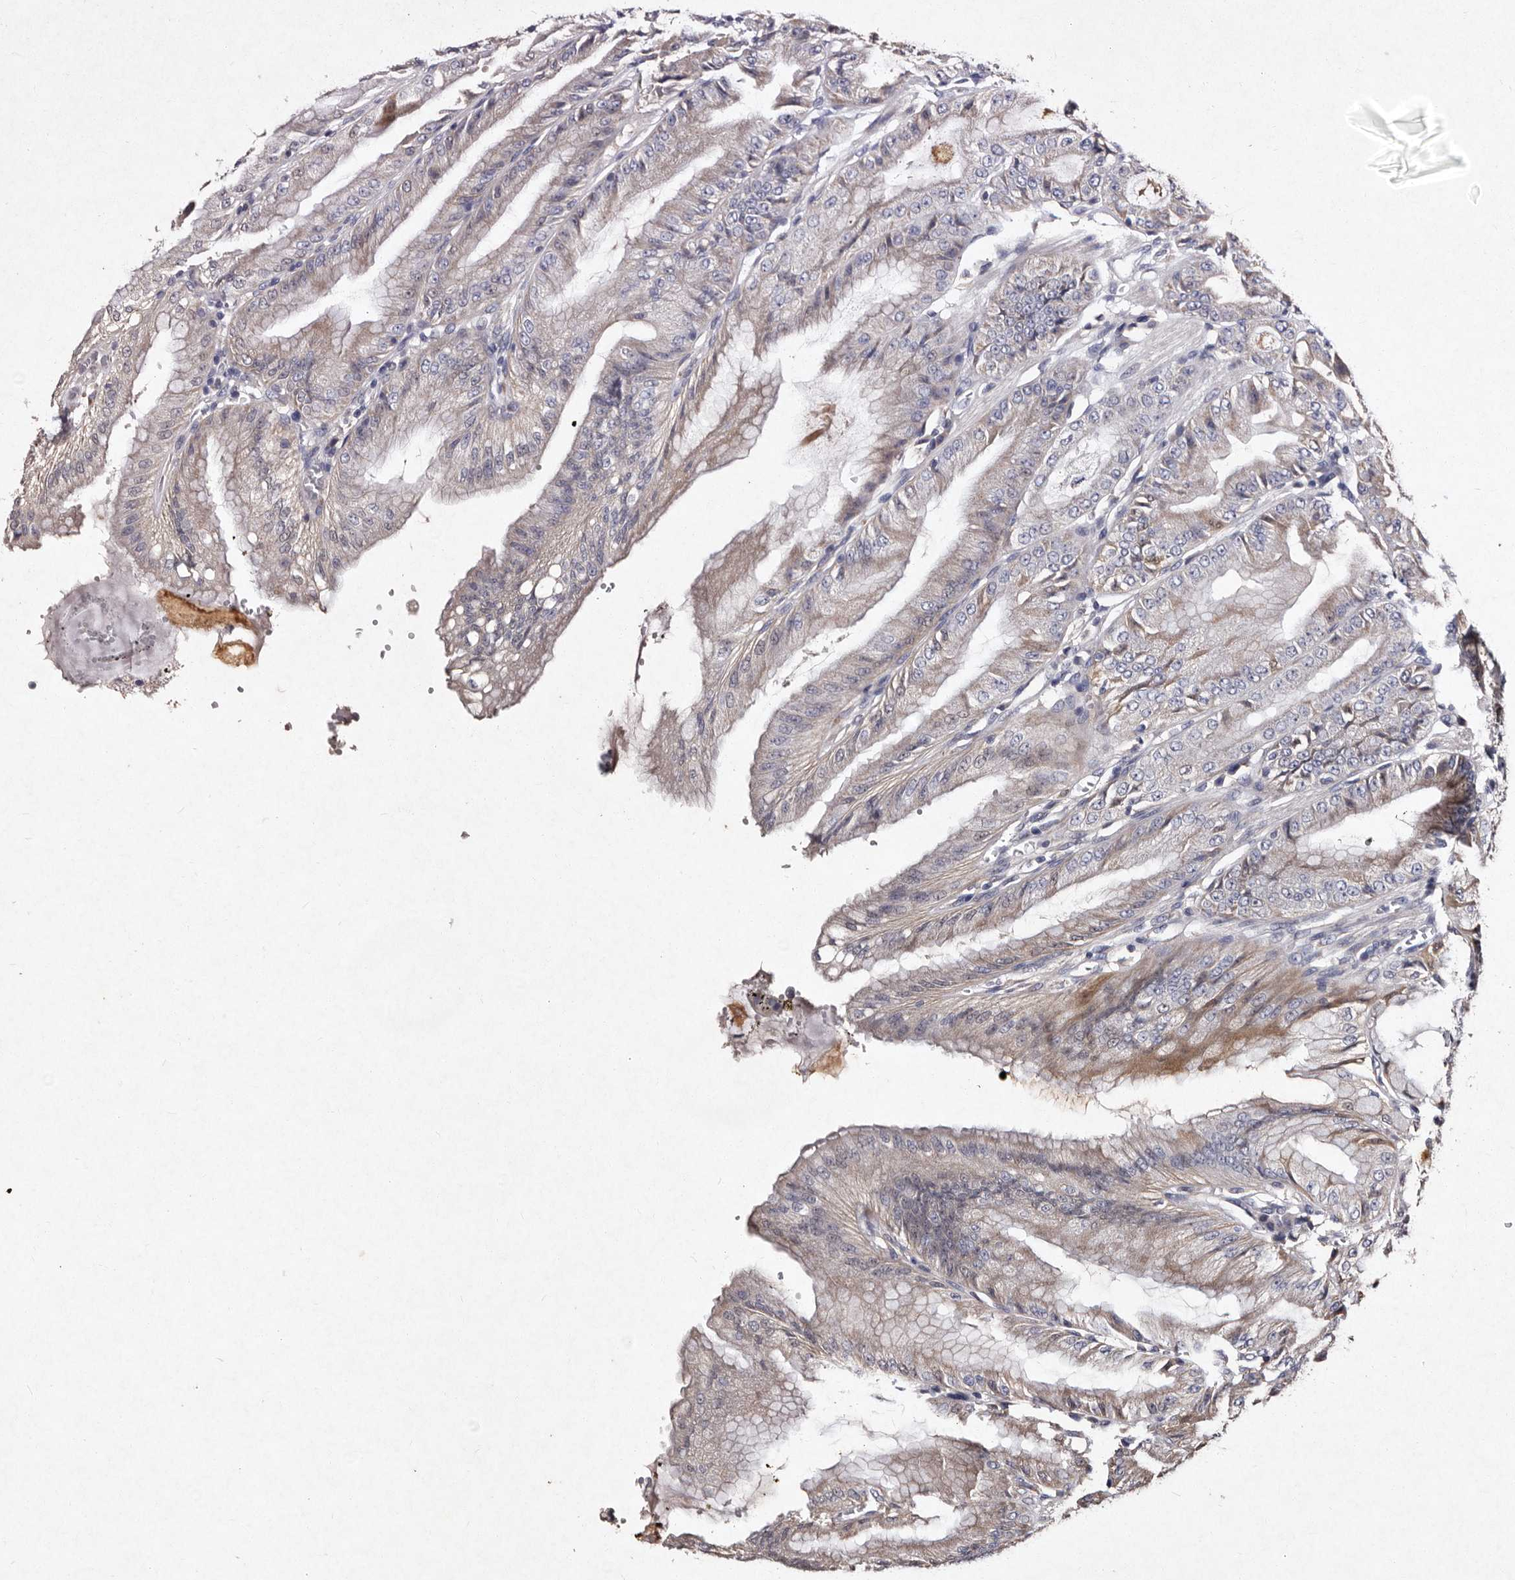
{"staining": {"intensity": "moderate", "quantity": "<25%", "location": "cytoplasmic/membranous"}, "tissue": "stomach", "cell_type": "Glandular cells", "image_type": "normal", "snomed": [{"axis": "morphology", "description": "Normal tissue, NOS"}, {"axis": "topography", "description": "Stomach, lower"}], "caption": "IHC photomicrograph of benign stomach stained for a protein (brown), which exhibits low levels of moderate cytoplasmic/membranous expression in approximately <25% of glandular cells.", "gene": "TFB1M", "patient": {"sex": "male", "age": 71}}